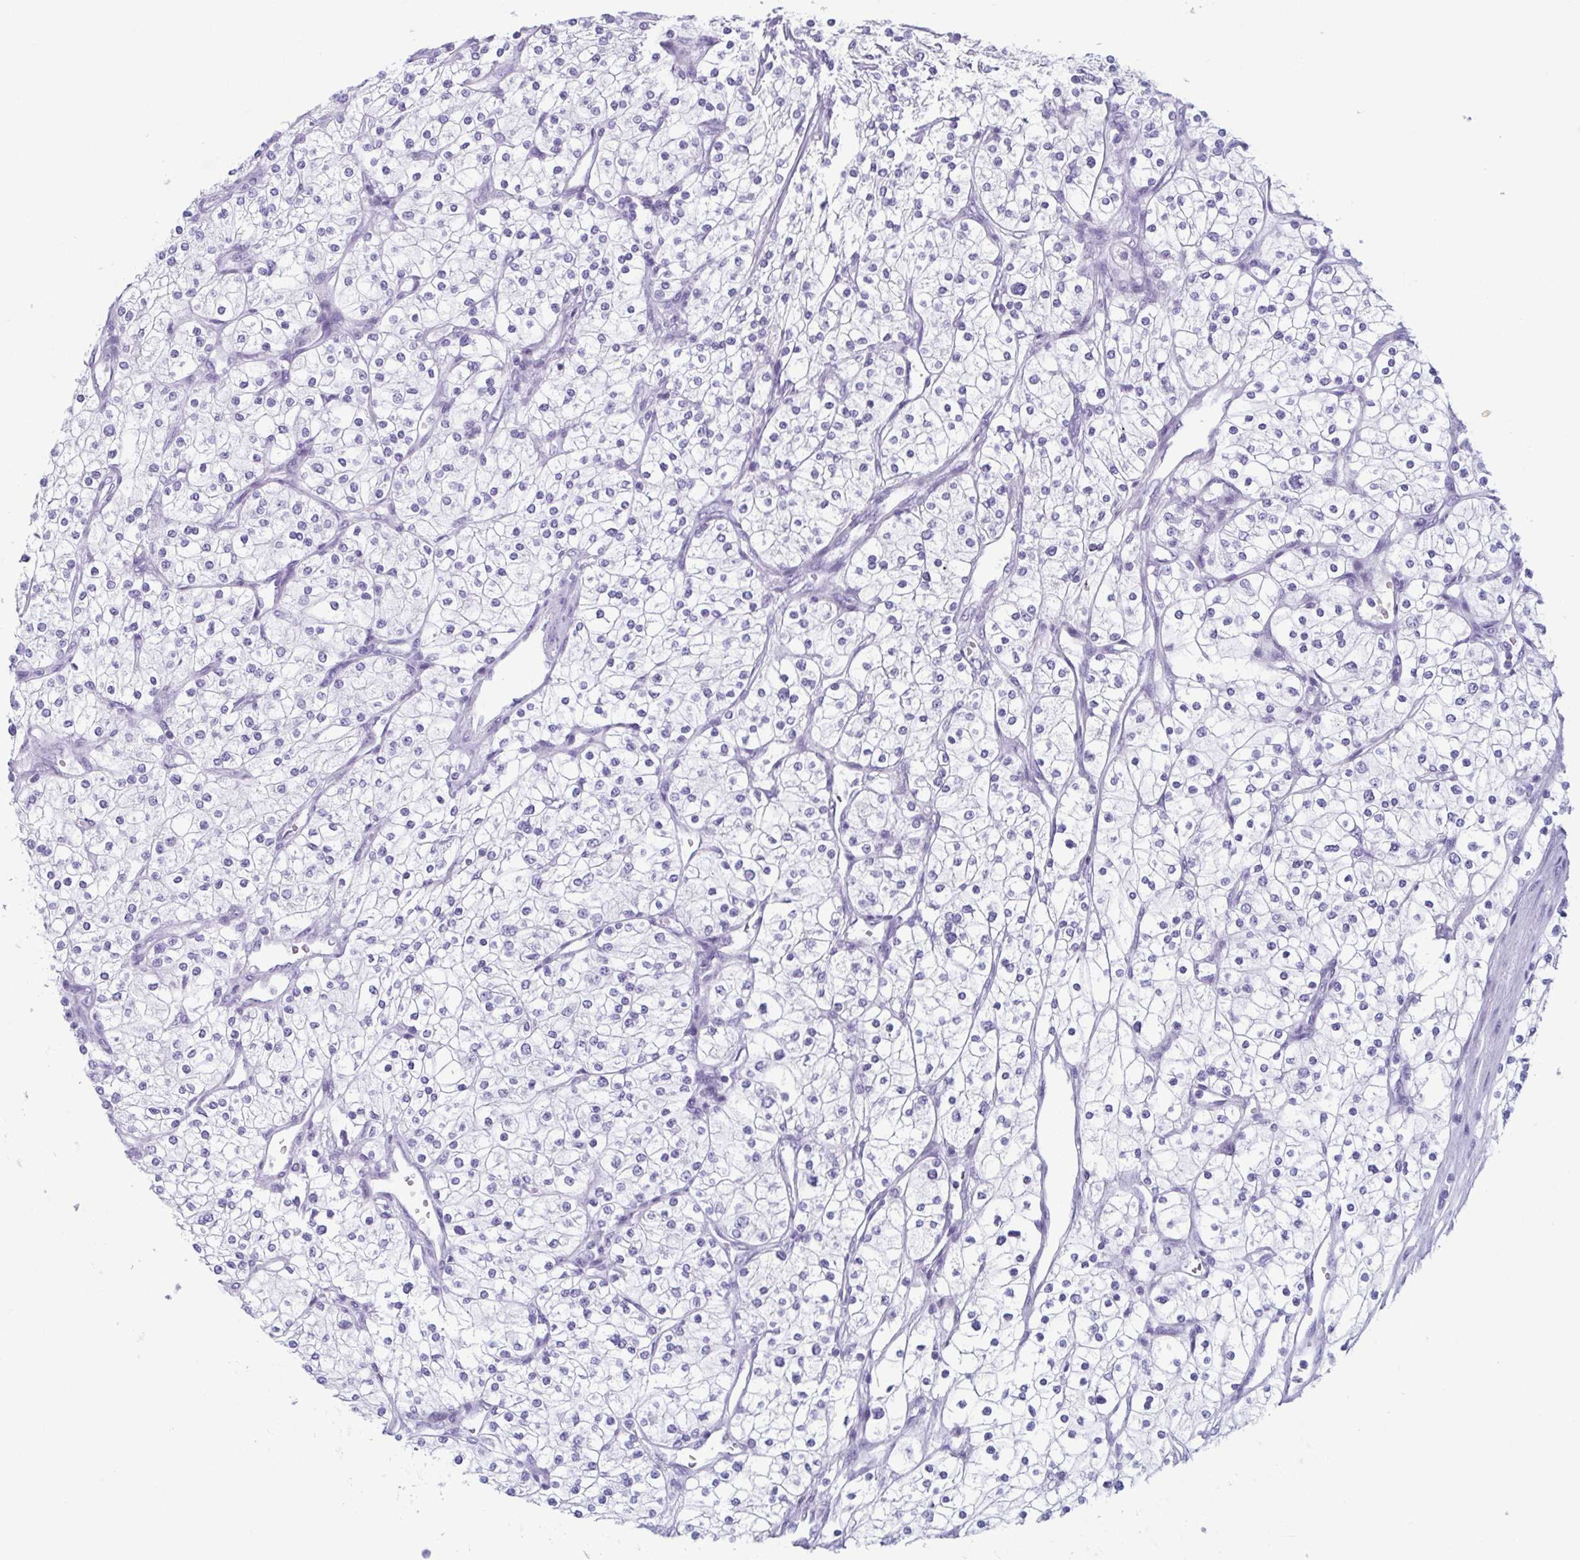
{"staining": {"intensity": "negative", "quantity": "none", "location": "none"}, "tissue": "renal cancer", "cell_type": "Tumor cells", "image_type": "cancer", "snomed": [{"axis": "morphology", "description": "Adenocarcinoma, NOS"}, {"axis": "topography", "description": "Kidney"}], "caption": "Protein analysis of renal cancer demonstrates no significant staining in tumor cells. (Brightfield microscopy of DAB (3,3'-diaminobenzidine) immunohistochemistry at high magnification).", "gene": "ENKUR", "patient": {"sex": "male", "age": 80}}